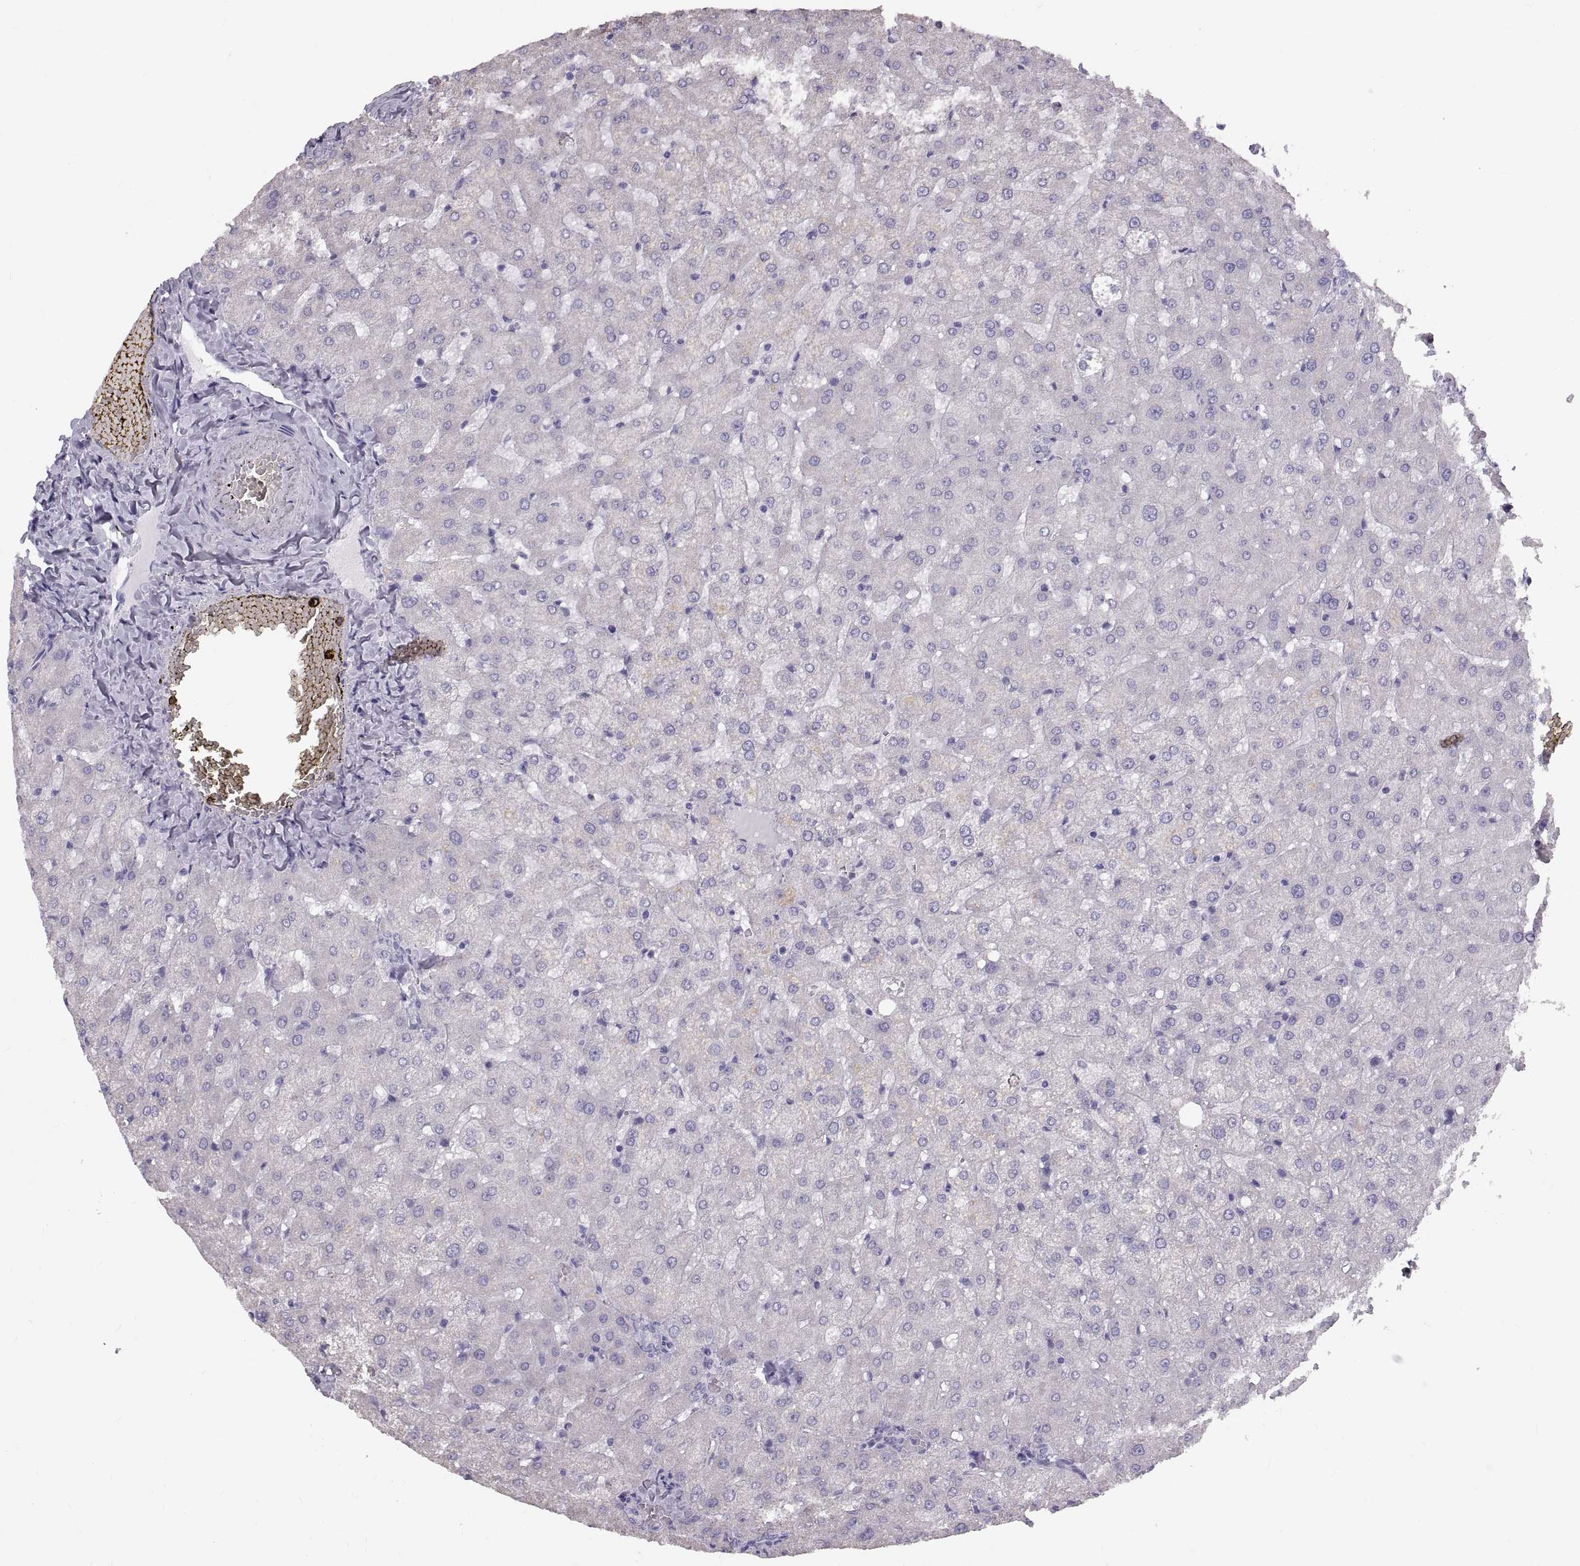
{"staining": {"intensity": "negative", "quantity": "none", "location": "none"}, "tissue": "liver", "cell_type": "Cholangiocytes", "image_type": "normal", "snomed": [{"axis": "morphology", "description": "Normal tissue, NOS"}, {"axis": "topography", "description": "Liver"}], "caption": "A histopathology image of liver stained for a protein shows no brown staining in cholangiocytes.", "gene": "WBP2NL", "patient": {"sex": "female", "age": 50}}